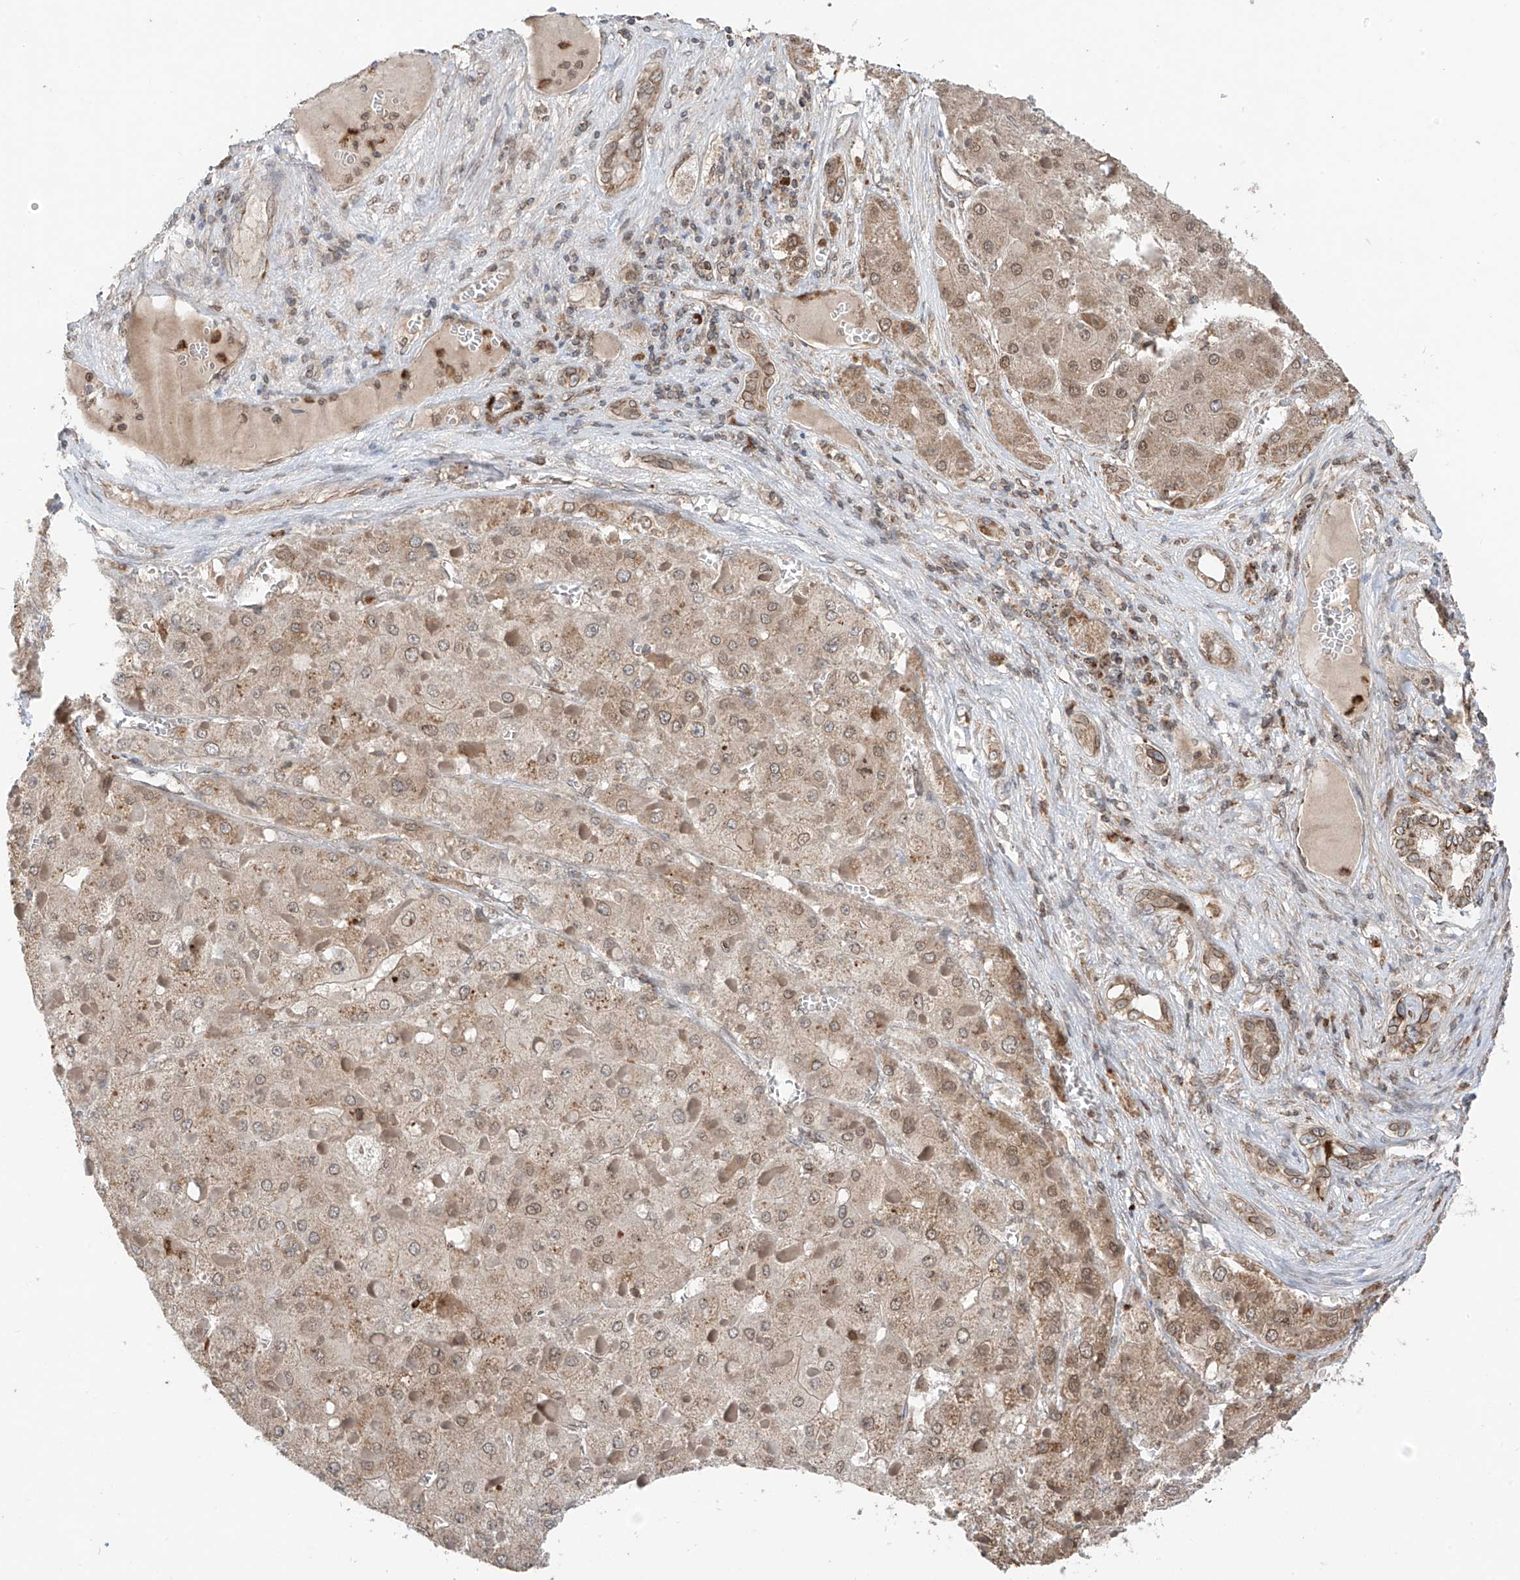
{"staining": {"intensity": "moderate", "quantity": ">75%", "location": "cytoplasmic/membranous,nuclear"}, "tissue": "liver cancer", "cell_type": "Tumor cells", "image_type": "cancer", "snomed": [{"axis": "morphology", "description": "Carcinoma, Hepatocellular, NOS"}, {"axis": "topography", "description": "Liver"}], "caption": "Liver cancer (hepatocellular carcinoma) tissue displays moderate cytoplasmic/membranous and nuclear staining in approximately >75% of tumor cells, visualized by immunohistochemistry.", "gene": "AHCTF1", "patient": {"sex": "female", "age": 73}}